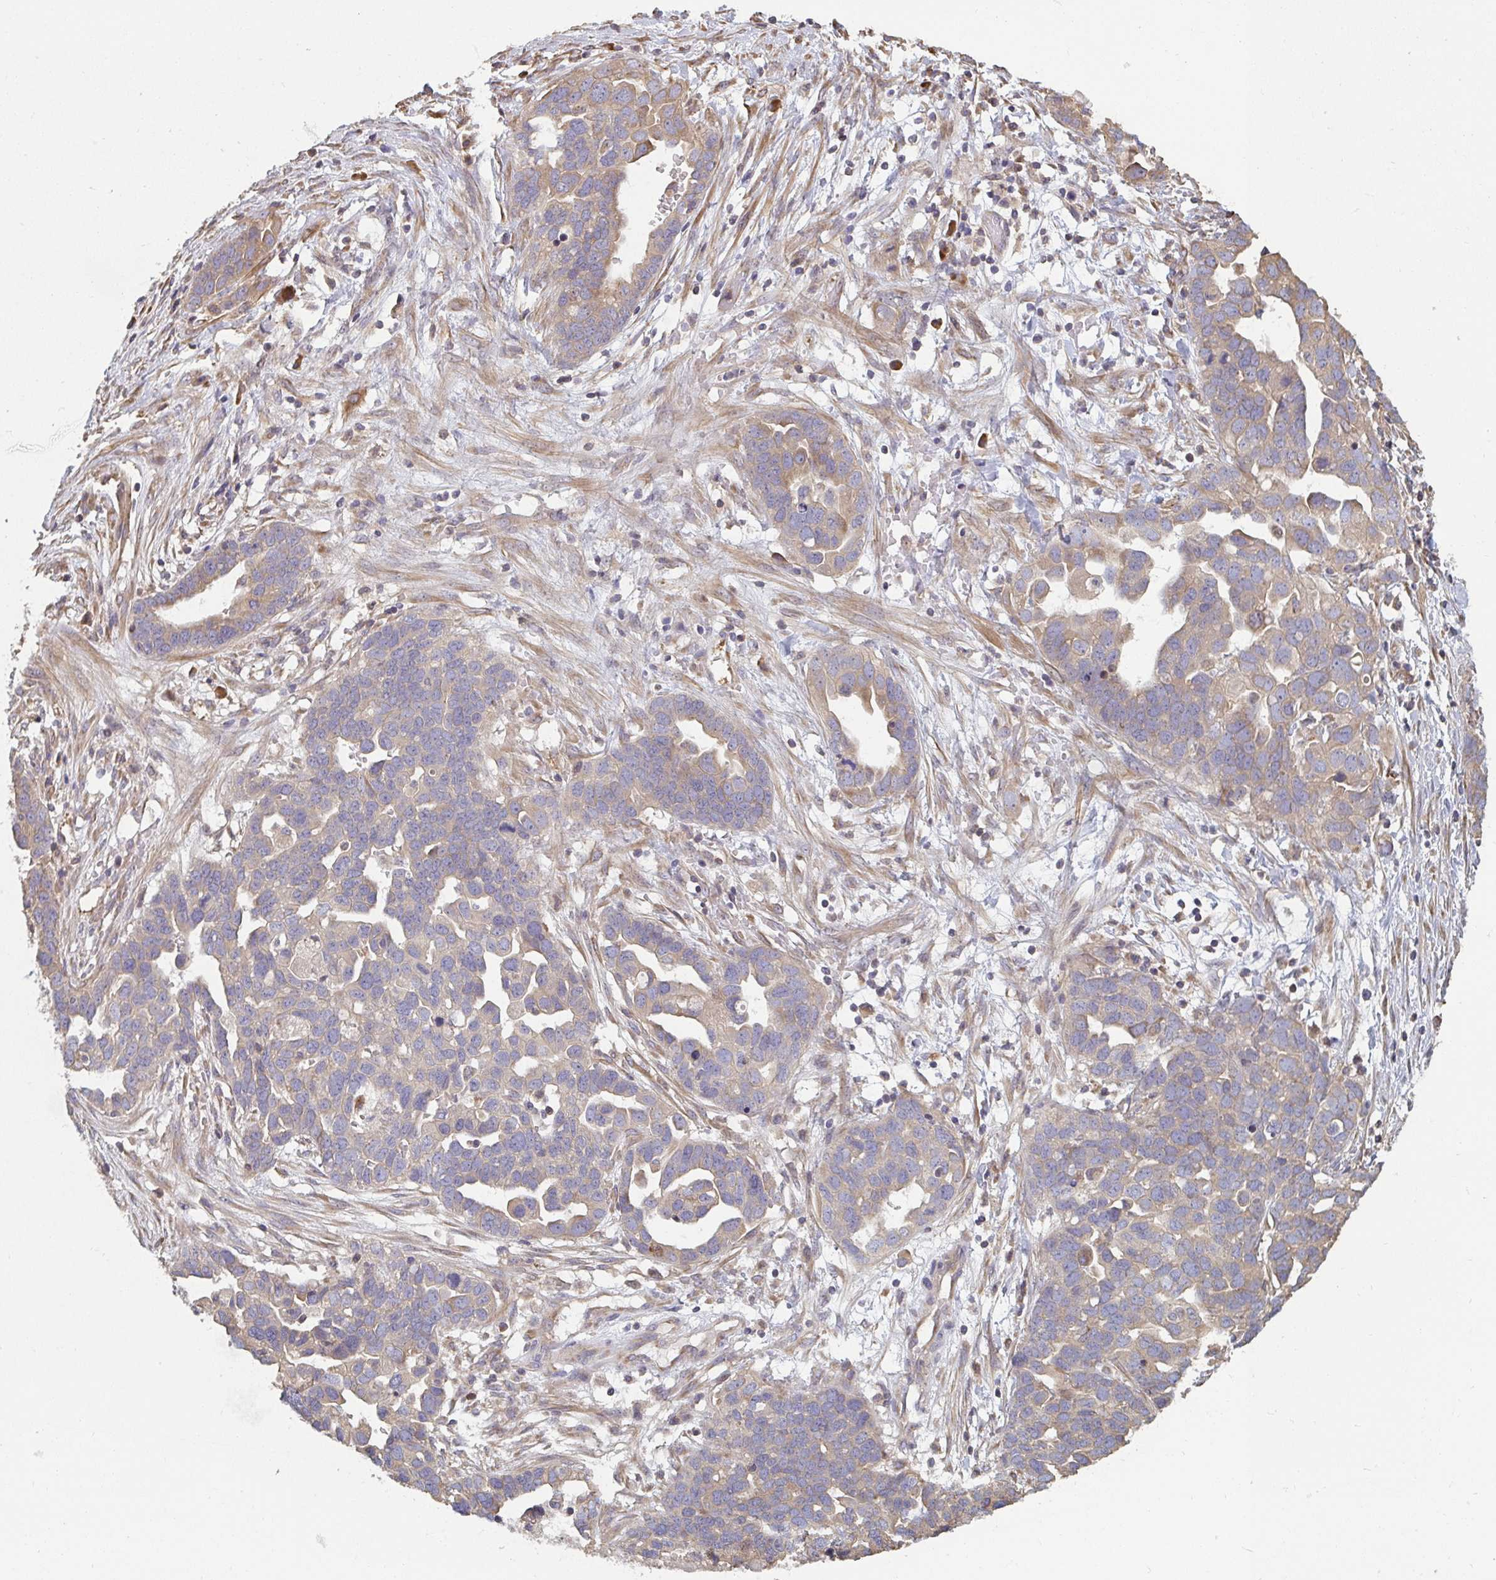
{"staining": {"intensity": "moderate", "quantity": "<25%", "location": "cytoplasmic/membranous"}, "tissue": "ovarian cancer", "cell_type": "Tumor cells", "image_type": "cancer", "snomed": [{"axis": "morphology", "description": "Cystadenocarcinoma, serous, NOS"}, {"axis": "topography", "description": "Ovary"}], "caption": "Brown immunohistochemical staining in ovarian cancer (serous cystadenocarcinoma) exhibits moderate cytoplasmic/membranous expression in about <25% of tumor cells.", "gene": "ZFYVE28", "patient": {"sex": "female", "age": 54}}